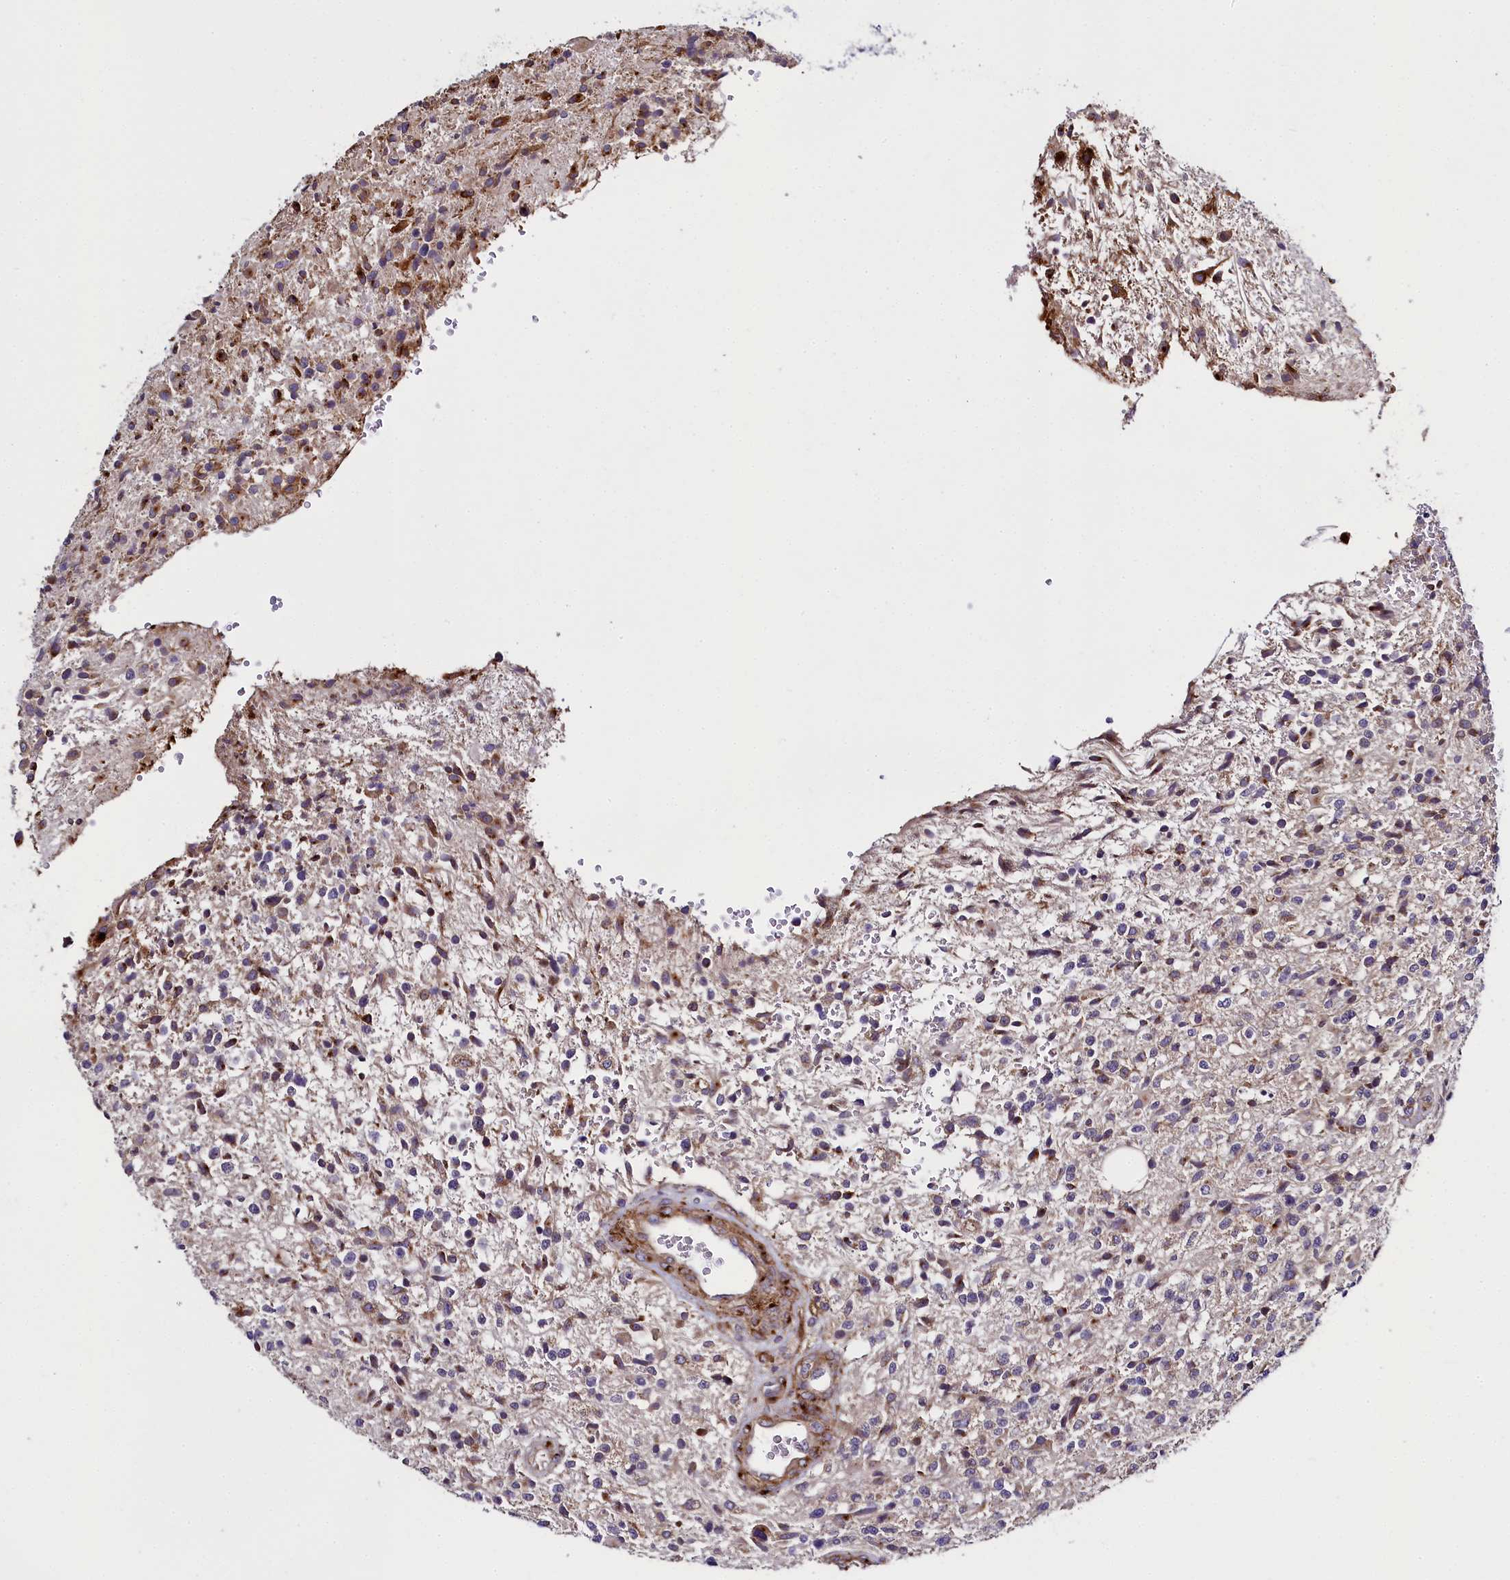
{"staining": {"intensity": "moderate", "quantity": "<25%", "location": "cytoplasmic/membranous"}, "tissue": "glioma", "cell_type": "Tumor cells", "image_type": "cancer", "snomed": [{"axis": "morphology", "description": "Glioma, malignant, High grade"}, {"axis": "topography", "description": "Brain"}], "caption": "This is a photomicrograph of IHC staining of malignant glioma (high-grade), which shows moderate expression in the cytoplasmic/membranous of tumor cells.", "gene": "MRC2", "patient": {"sex": "male", "age": 56}}